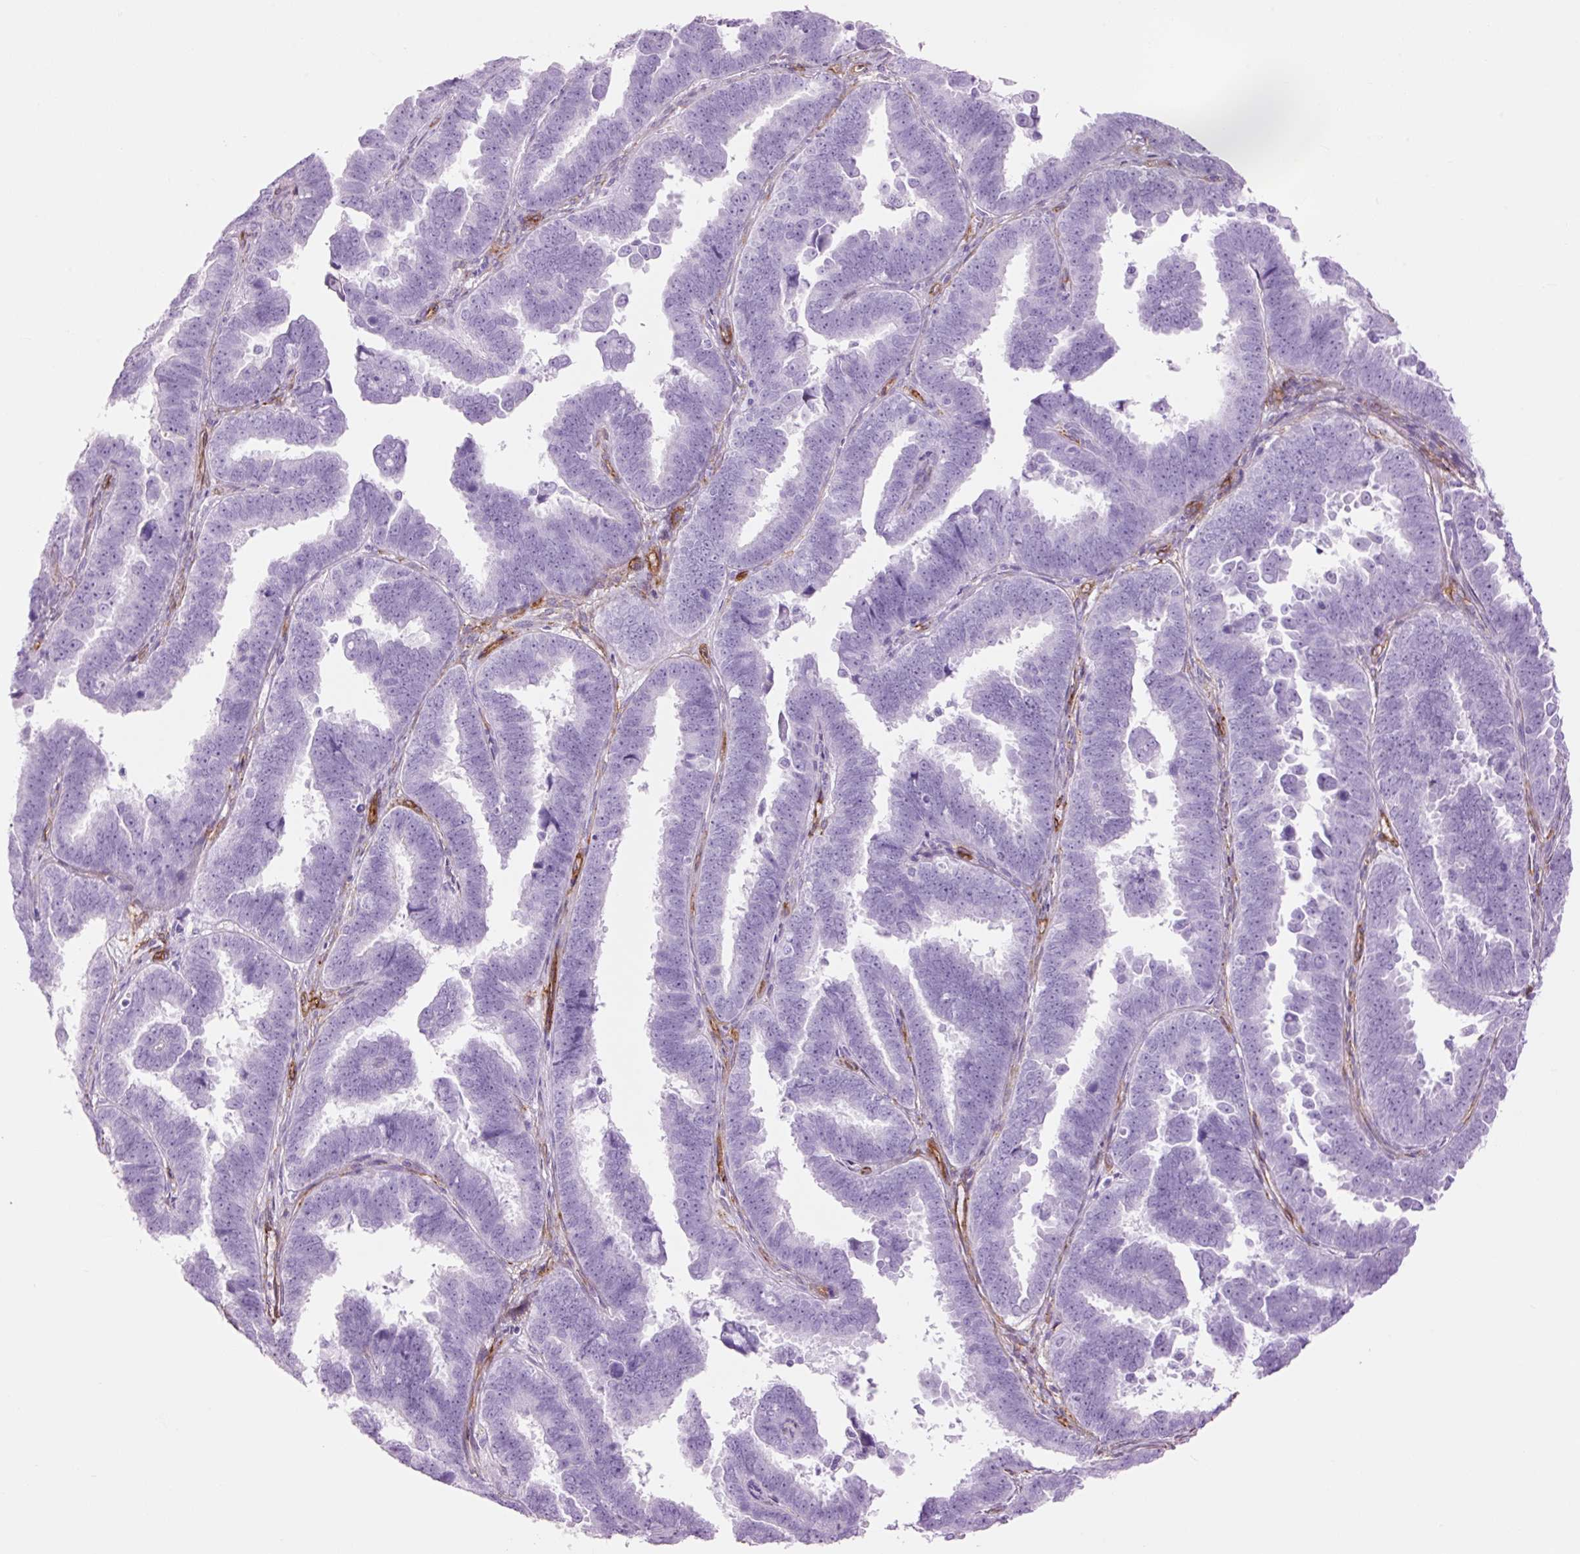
{"staining": {"intensity": "negative", "quantity": "none", "location": "none"}, "tissue": "endometrial cancer", "cell_type": "Tumor cells", "image_type": "cancer", "snomed": [{"axis": "morphology", "description": "Adenocarcinoma, NOS"}, {"axis": "topography", "description": "Endometrium"}], "caption": "Endometrial cancer (adenocarcinoma) stained for a protein using IHC demonstrates no staining tumor cells.", "gene": "CAV1", "patient": {"sex": "female", "age": 75}}